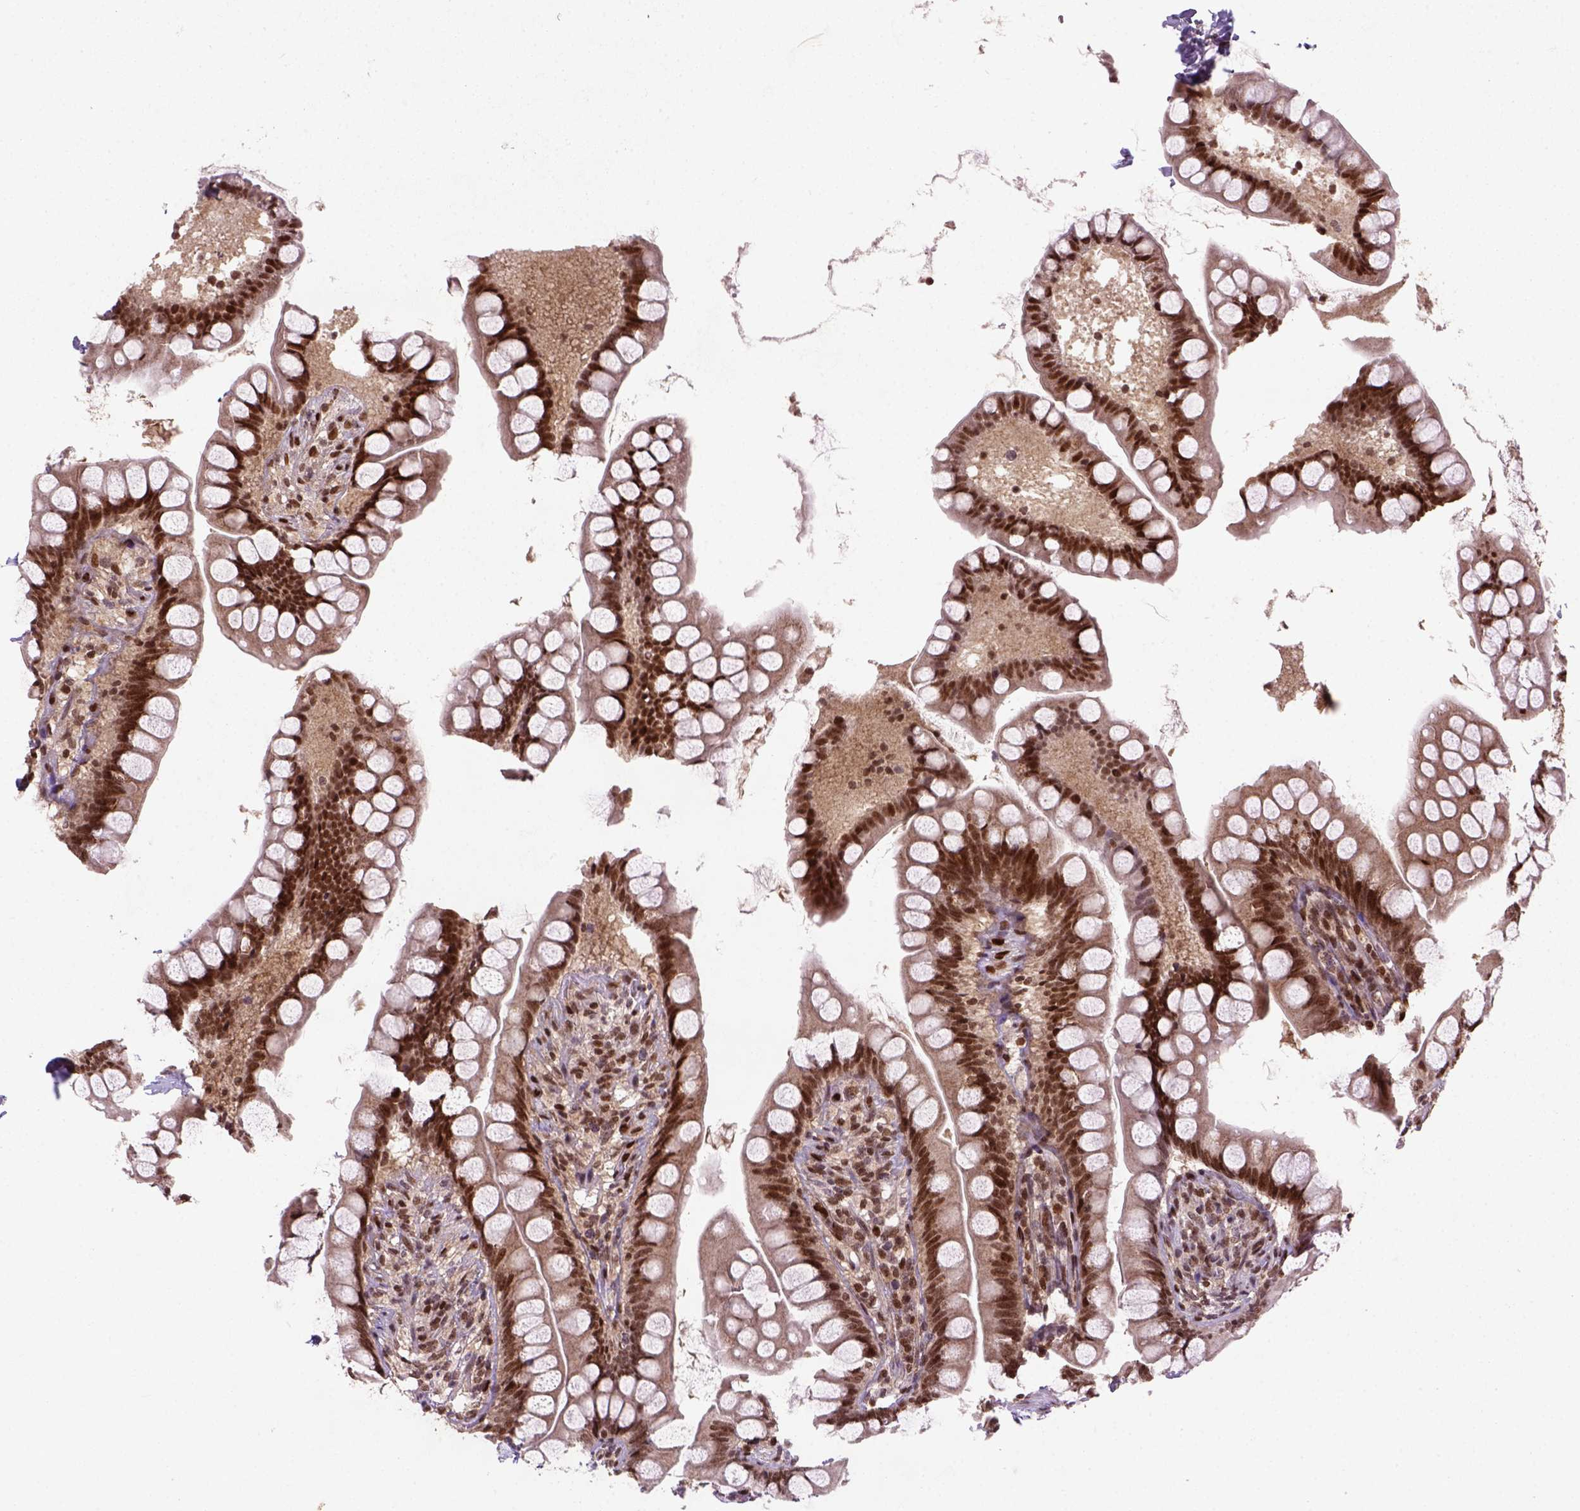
{"staining": {"intensity": "strong", "quantity": ">75%", "location": "nuclear"}, "tissue": "small intestine", "cell_type": "Glandular cells", "image_type": "normal", "snomed": [{"axis": "morphology", "description": "Normal tissue, NOS"}, {"axis": "topography", "description": "Small intestine"}], "caption": "Protein staining of benign small intestine displays strong nuclear staining in approximately >75% of glandular cells. The staining is performed using DAB brown chromogen to label protein expression. The nuclei are counter-stained blue using hematoxylin.", "gene": "MGMT", "patient": {"sex": "male", "age": 70}}